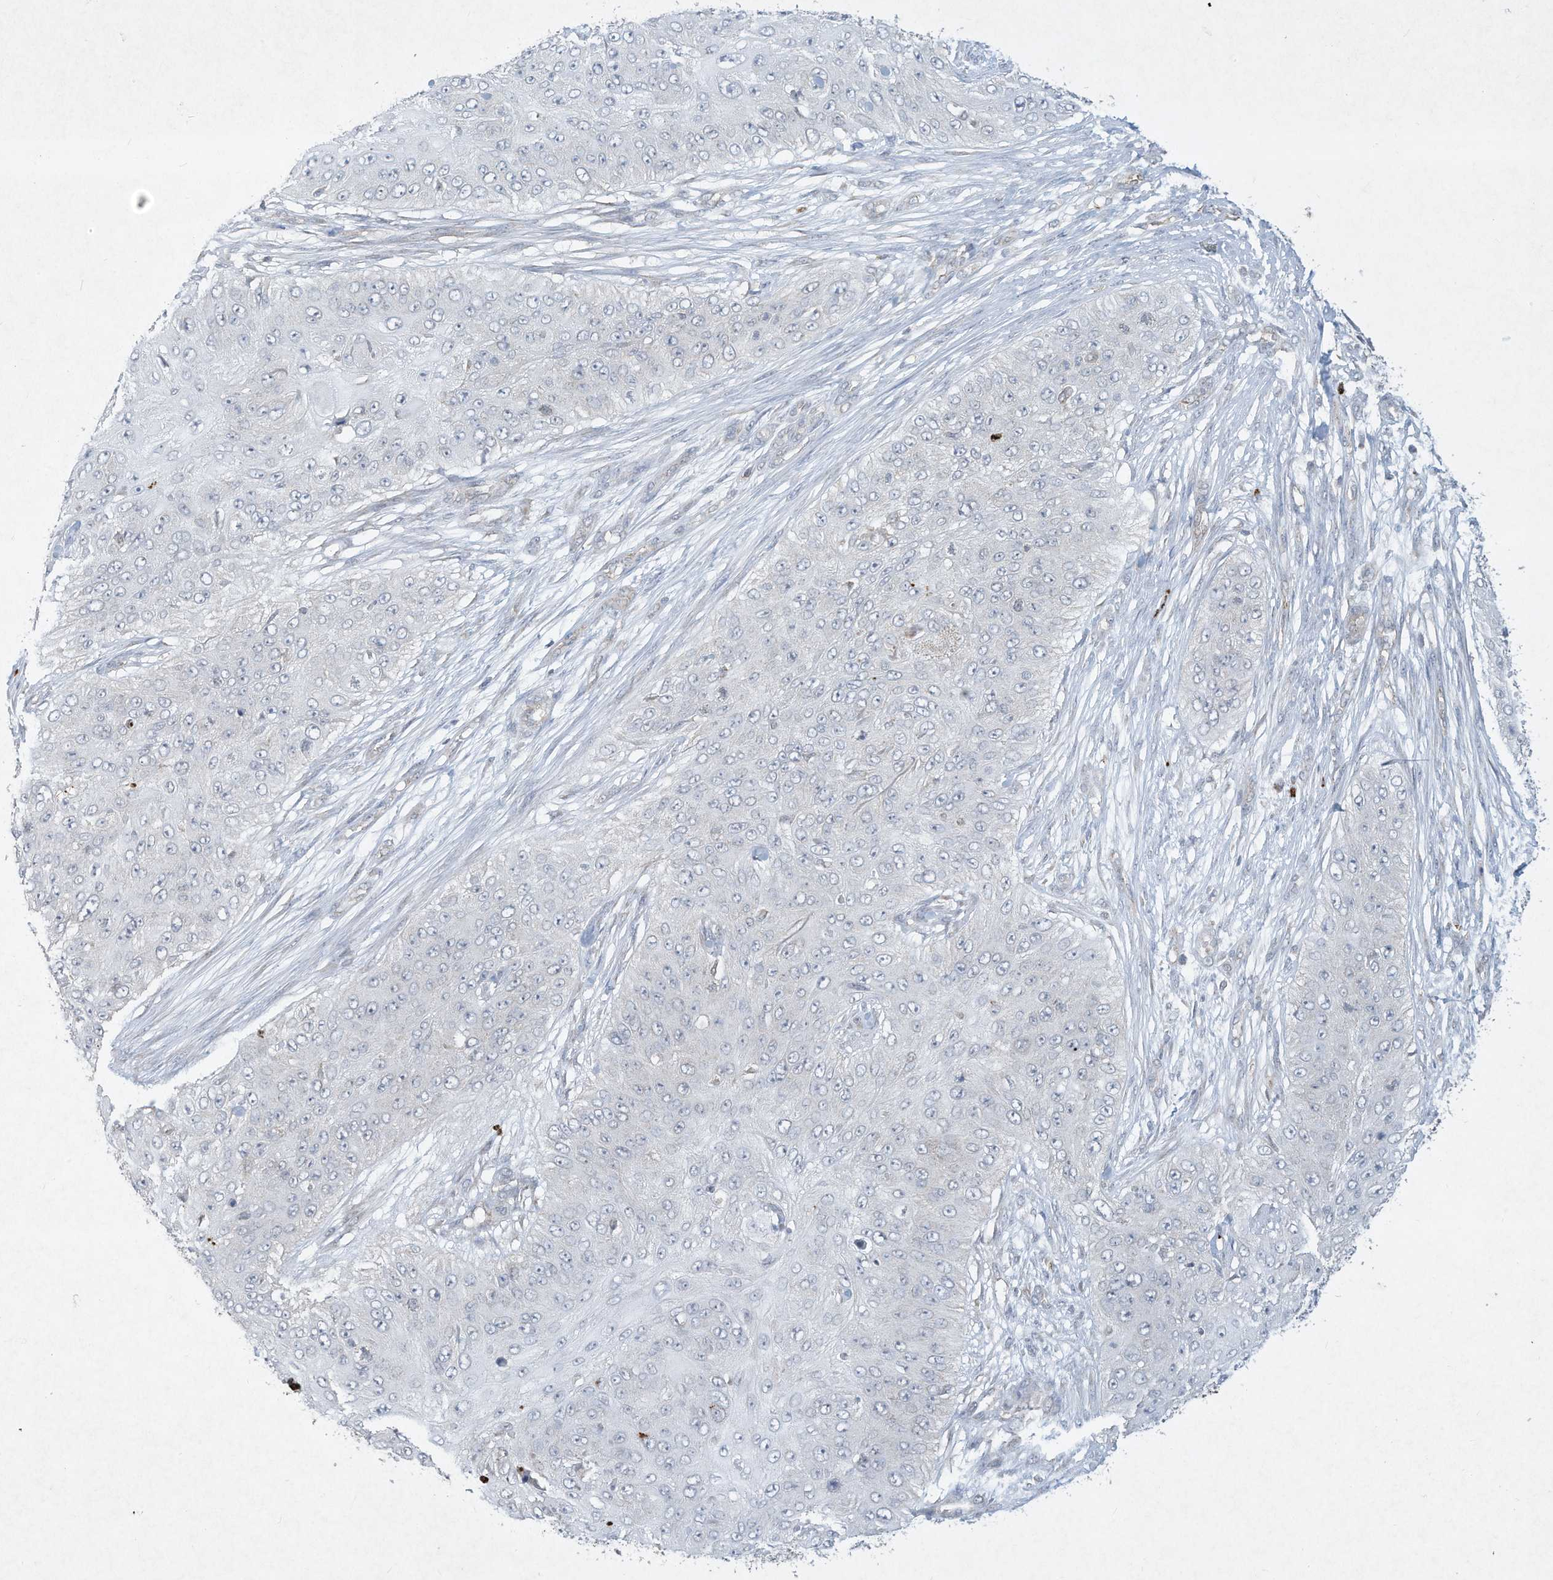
{"staining": {"intensity": "negative", "quantity": "none", "location": "none"}, "tissue": "skin cancer", "cell_type": "Tumor cells", "image_type": "cancer", "snomed": [{"axis": "morphology", "description": "Squamous cell carcinoma, NOS"}, {"axis": "topography", "description": "Skin"}], "caption": "Skin cancer (squamous cell carcinoma) was stained to show a protein in brown. There is no significant positivity in tumor cells.", "gene": "CHRNA4", "patient": {"sex": "female", "age": 80}}